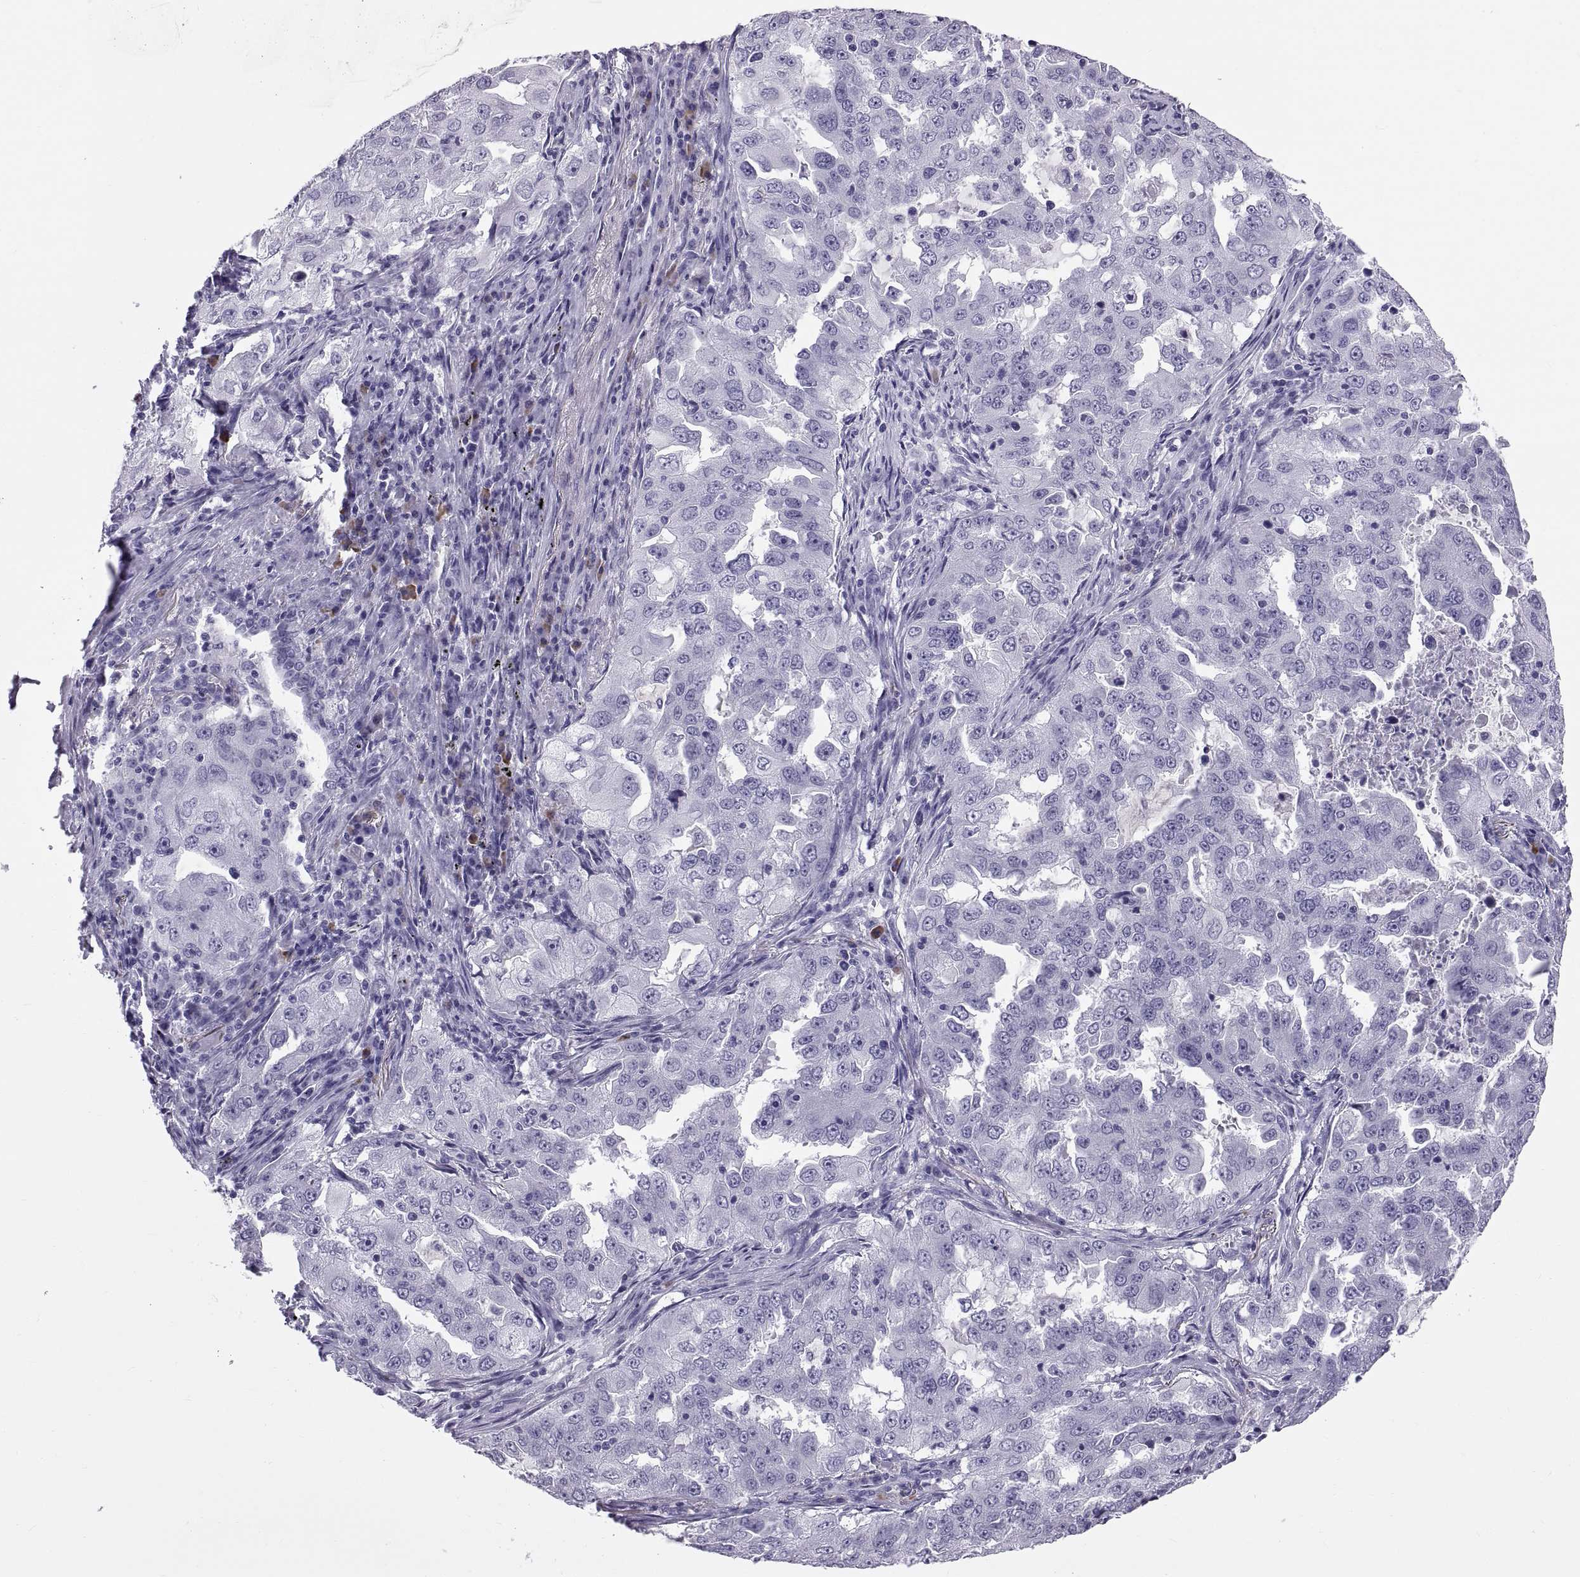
{"staining": {"intensity": "negative", "quantity": "none", "location": "none"}, "tissue": "lung cancer", "cell_type": "Tumor cells", "image_type": "cancer", "snomed": [{"axis": "morphology", "description": "Adenocarcinoma, NOS"}, {"axis": "topography", "description": "Lung"}], "caption": "Immunohistochemistry (IHC) micrograph of neoplastic tissue: human lung adenocarcinoma stained with DAB (3,3'-diaminobenzidine) shows no significant protein positivity in tumor cells.", "gene": "CT47A10", "patient": {"sex": "female", "age": 61}}